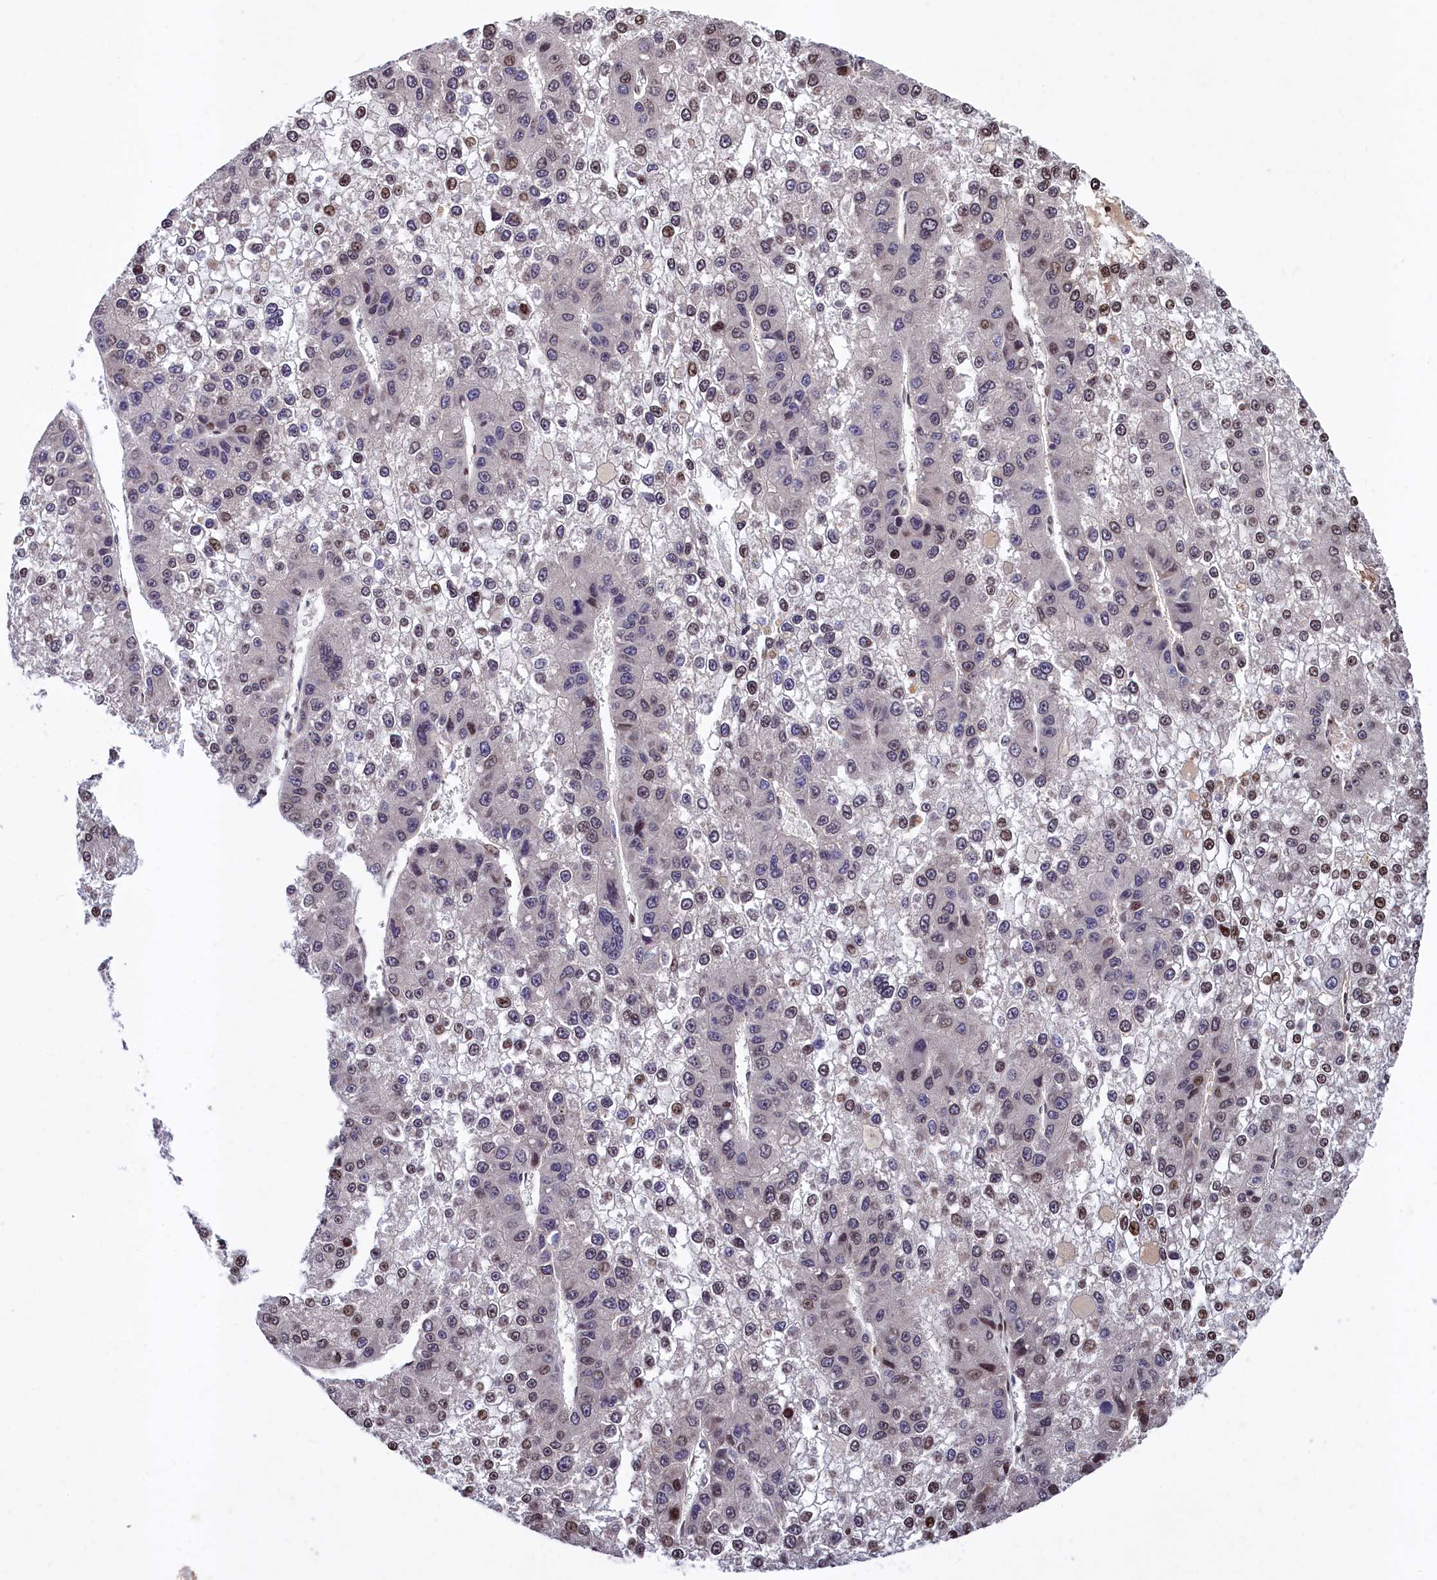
{"staining": {"intensity": "moderate", "quantity": "<25%", "location": "nuclear"}, "tissue": "liver cancer", "cell_type": "Tumor cells", "image_type": "cancer", "snomed": [{"axis": "morphology", "description": "Carcinoma, Hepatocellular, NOS"}, {"axis": "topography", "description": "Liver"}], "caption": "A high-resolution histopathology image shows immunohistochemistry (IHC) staining of liver cancer, which demonstrates moderate nuclear expression in approximately <25% of tumor cells. The staining is performed using DAB (3,3'-diaminobenzidine) brown chromogen to label protein expression. The nuclei are counter-stained blue using hematoxylin.", "gene": "FAM217B", "patient": {"sex": "female", "age": 73}}